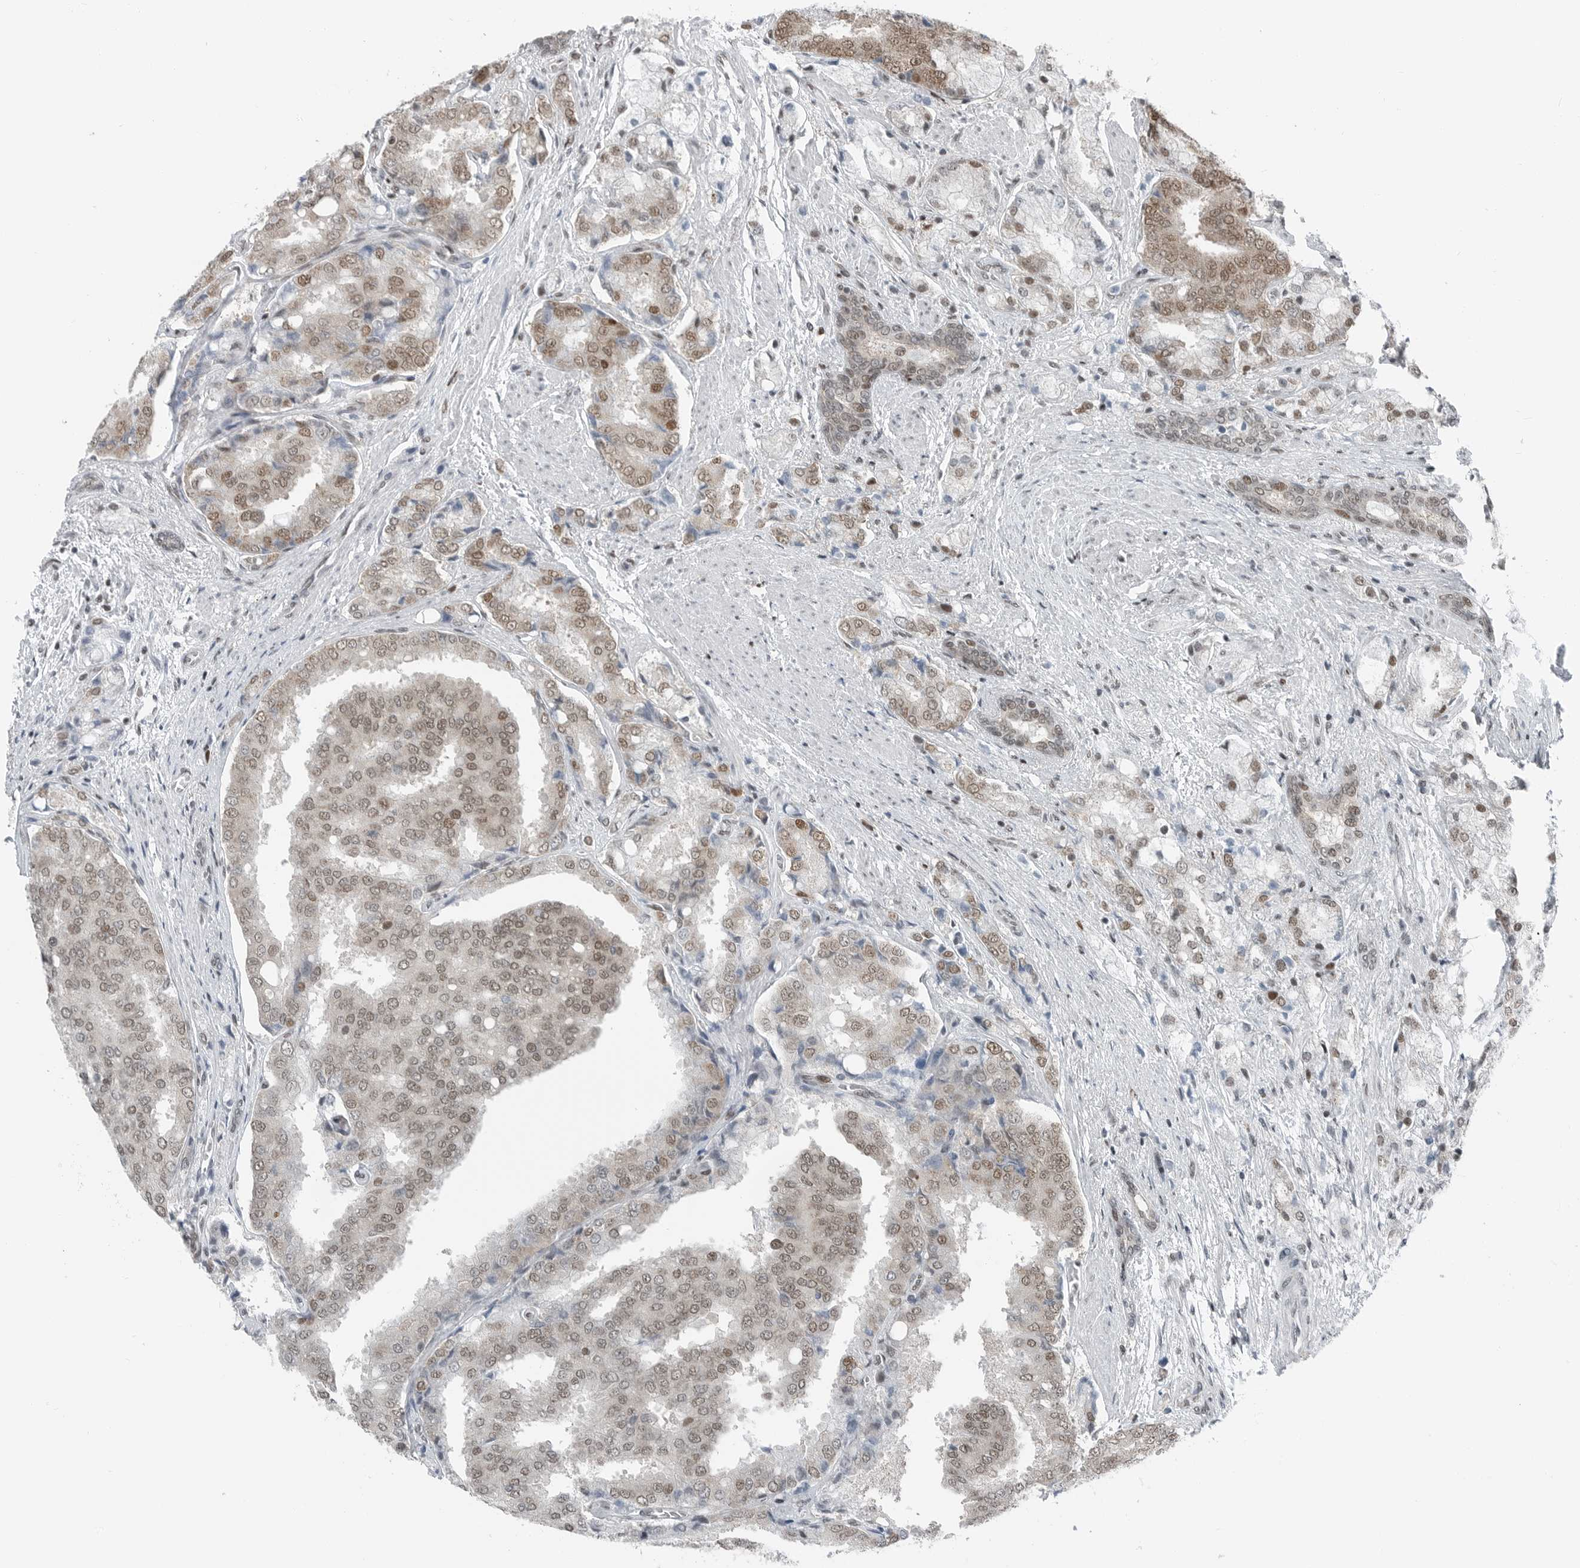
{"staining": {"intensity": "weak", "quantity": "25%-75%", "location": "nuclear"}, "tissue": "prostate cancer", "cell_type": "Tumor cells", "image_type": "cancer", "snomed": [{"axis": "morphology", "description": "Adenocarcinoma, High grade"}, {"axis": "topography", "description": "Prostate"}], "caption": "A high-resolution image shows immunohistochemistry (IHC) staining of prostate cancer, which exhibits weak nuclear expression in about 25%-75% of tumor cells. Nuclei are stained in blue.", "gene": "BLZF1", "patient": {"sex": "male", "age": 50}}